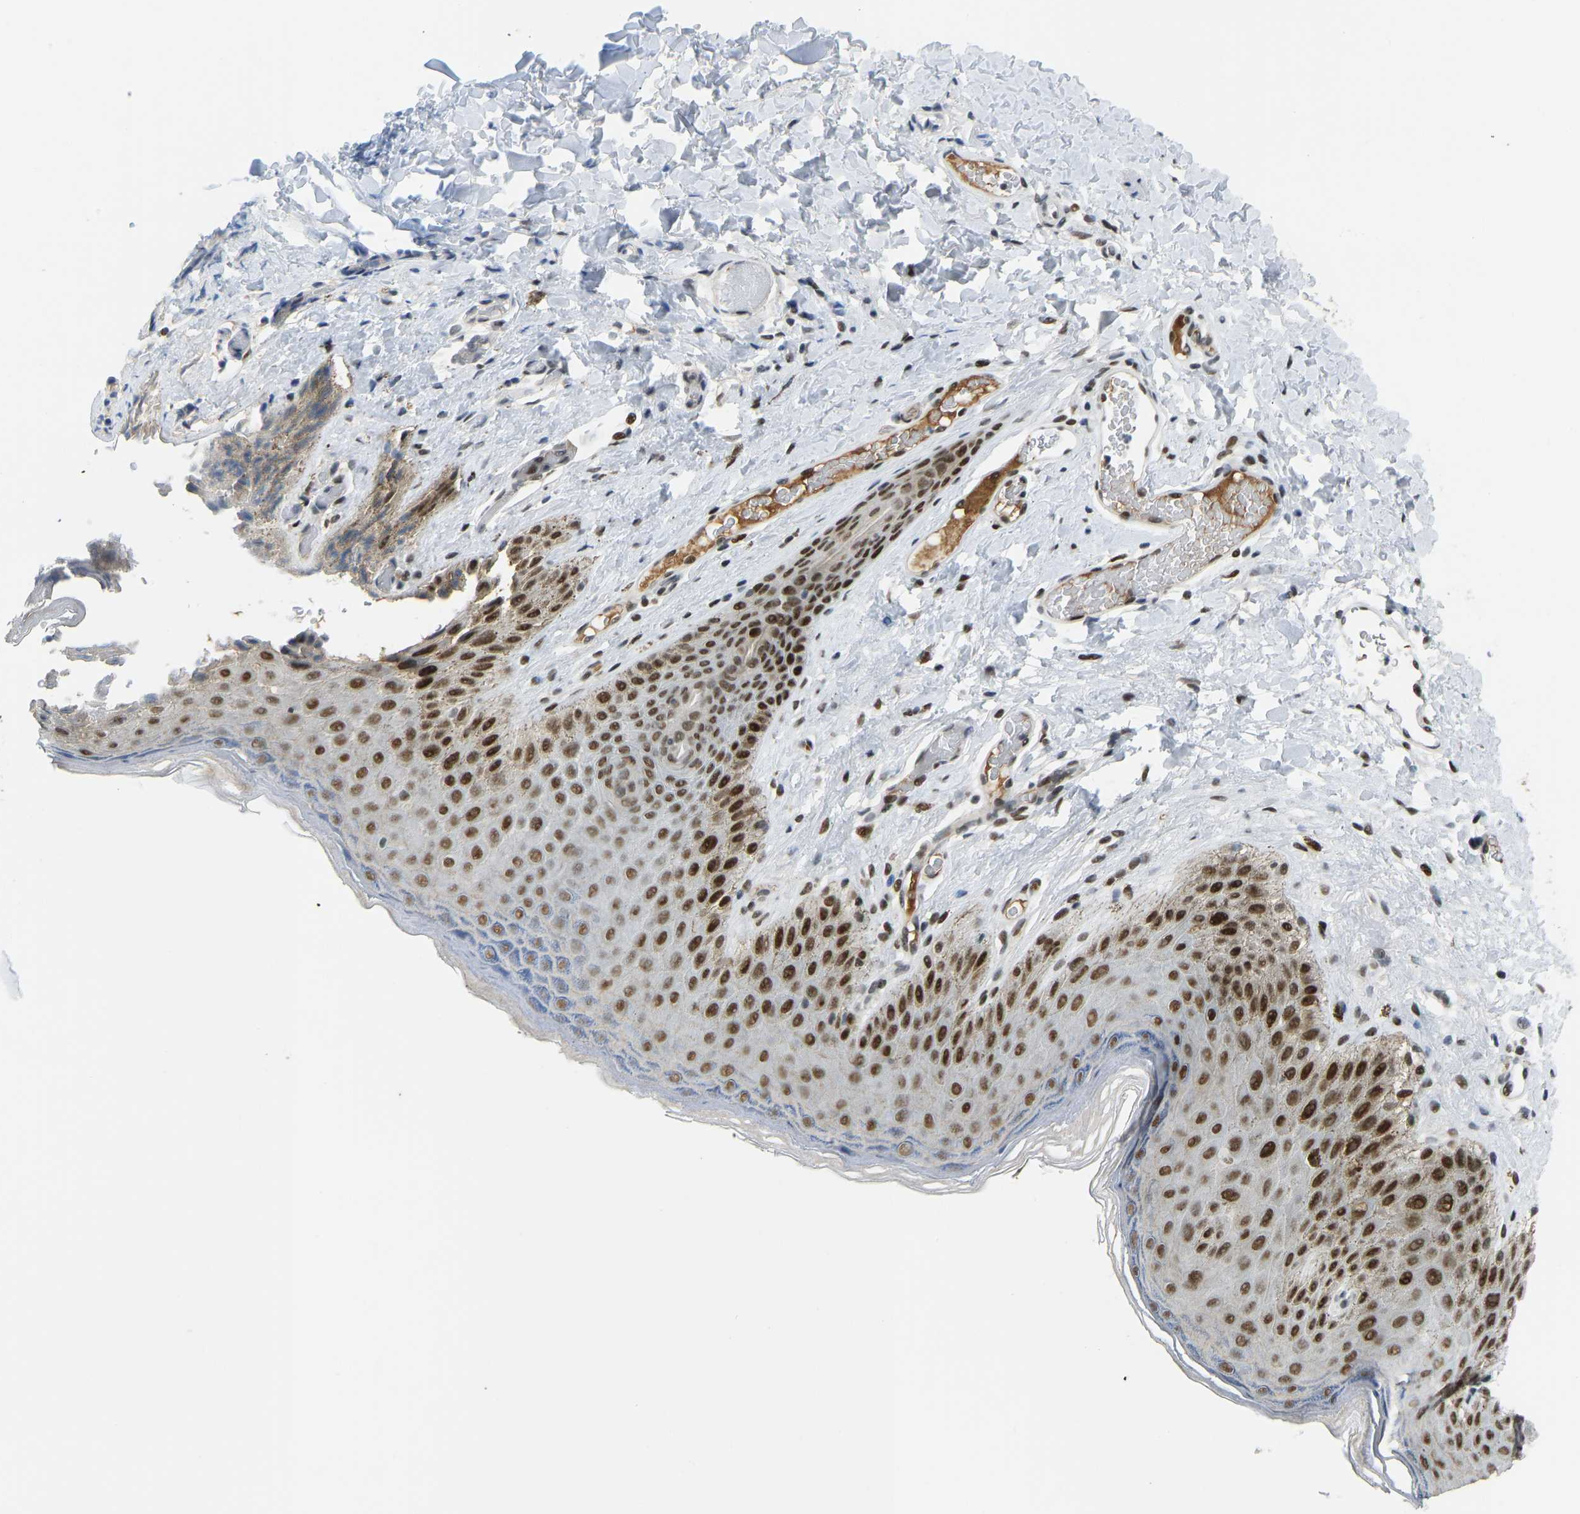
{"staining": {"intensity": "strong", "quantity": ">75%", "location": "nuclear"}, "tissue": "skin", "cell_type": "Epidermal cells", "image_type": "normal", "snomed": [{"axis": "morphology", "description": "Normal tissue, NOS"}, {"axis": "topography", "description": "Anal"}], "caption": "Brown immunohistochemical staining in unremarkable skin displays strong nuclear positivity in about >75% of epidermal cells. (brown staining indicates protein expression, while blue staining denotes nuclei).", "gene": "FOXK1", "patient": {"sex": "male", "age": 44}}